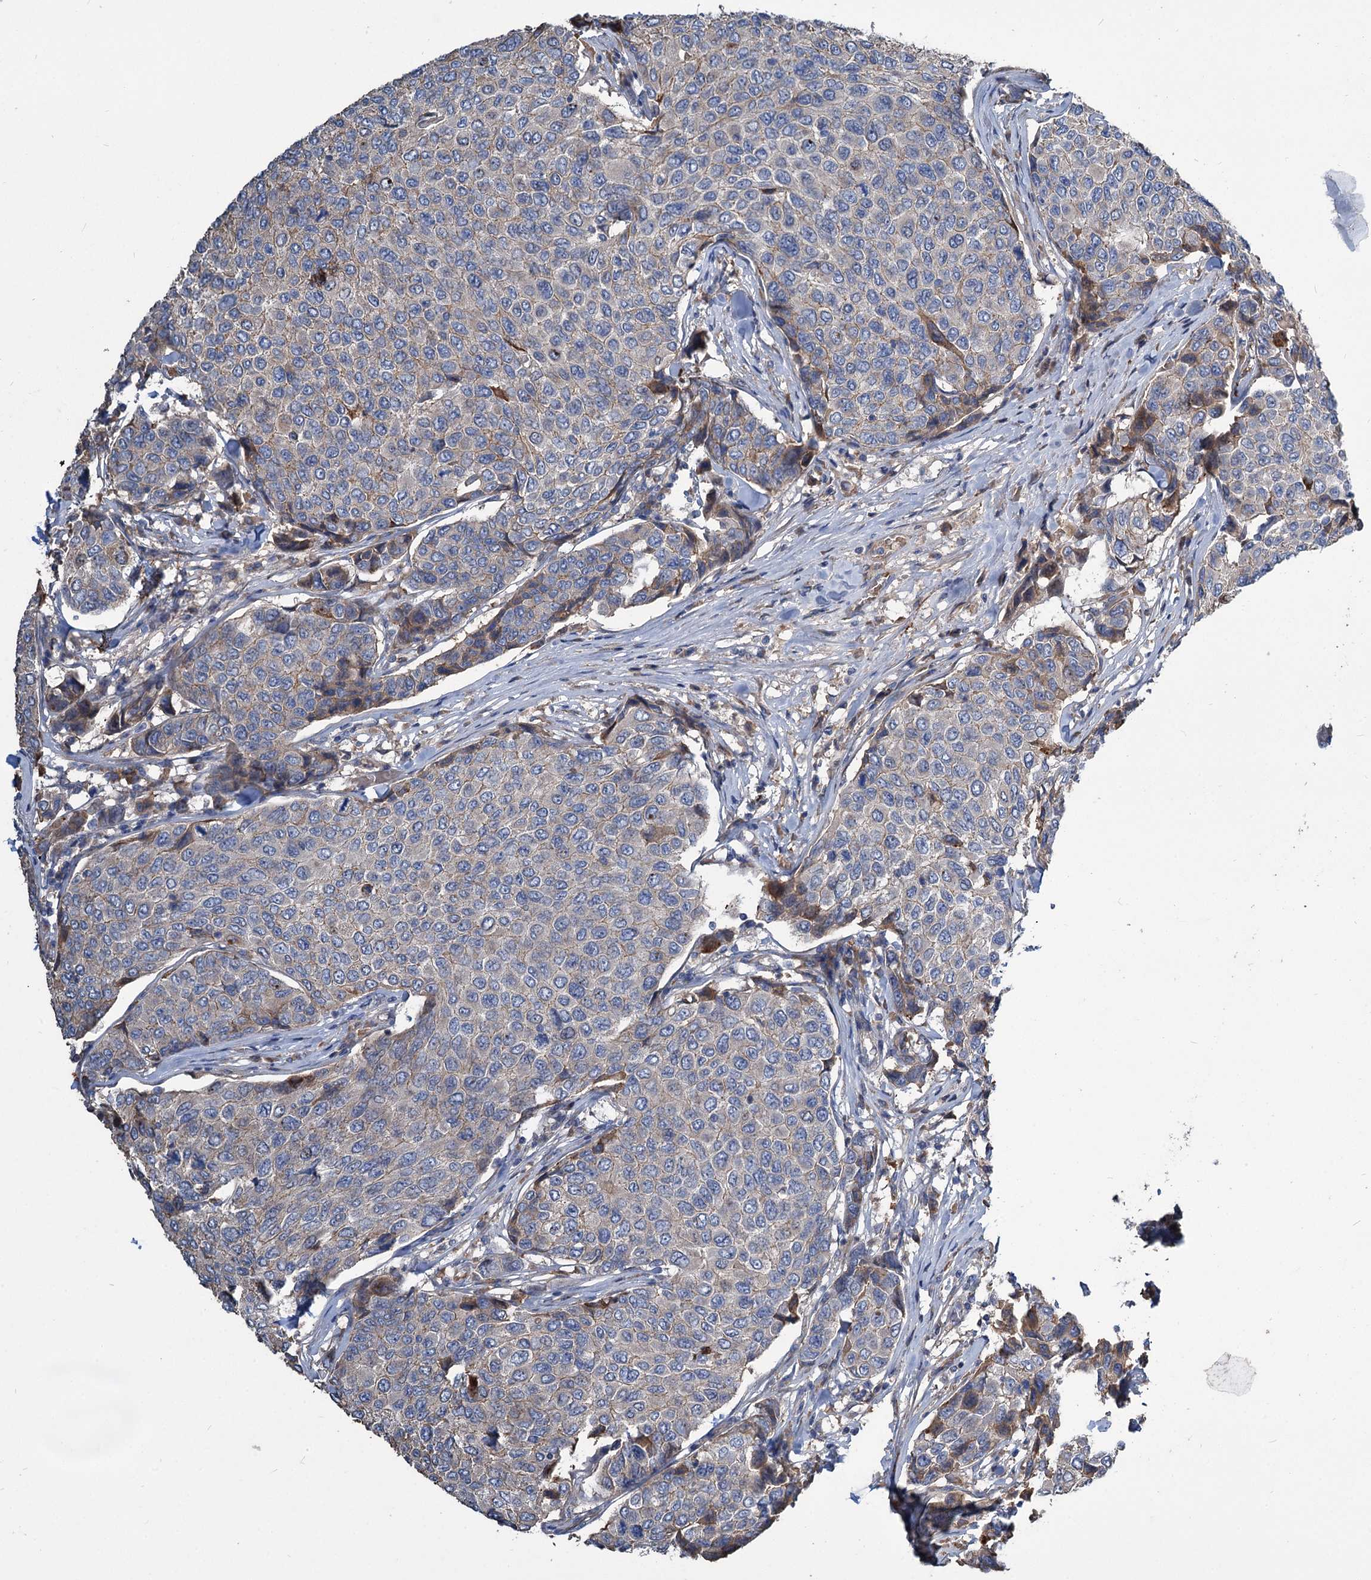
{"staining": {"intensity": "negative", "quantity": "none", "location": "none"}, "tissue": "breast cancer", "cell_type": "Tumor cells", "image_type": "cancer", "snomed": [{"axis": "morphology", "description": "Duct carcinoma"}, {"axis": "topography", "description": "Breast"}], "caption": "A micrograph of breast infiltrating ductal carcinoma stained for a protein displays no brown staining in tumor cells.", "gene": "URAD", "patient": {"sex": "female", "age": 55}}